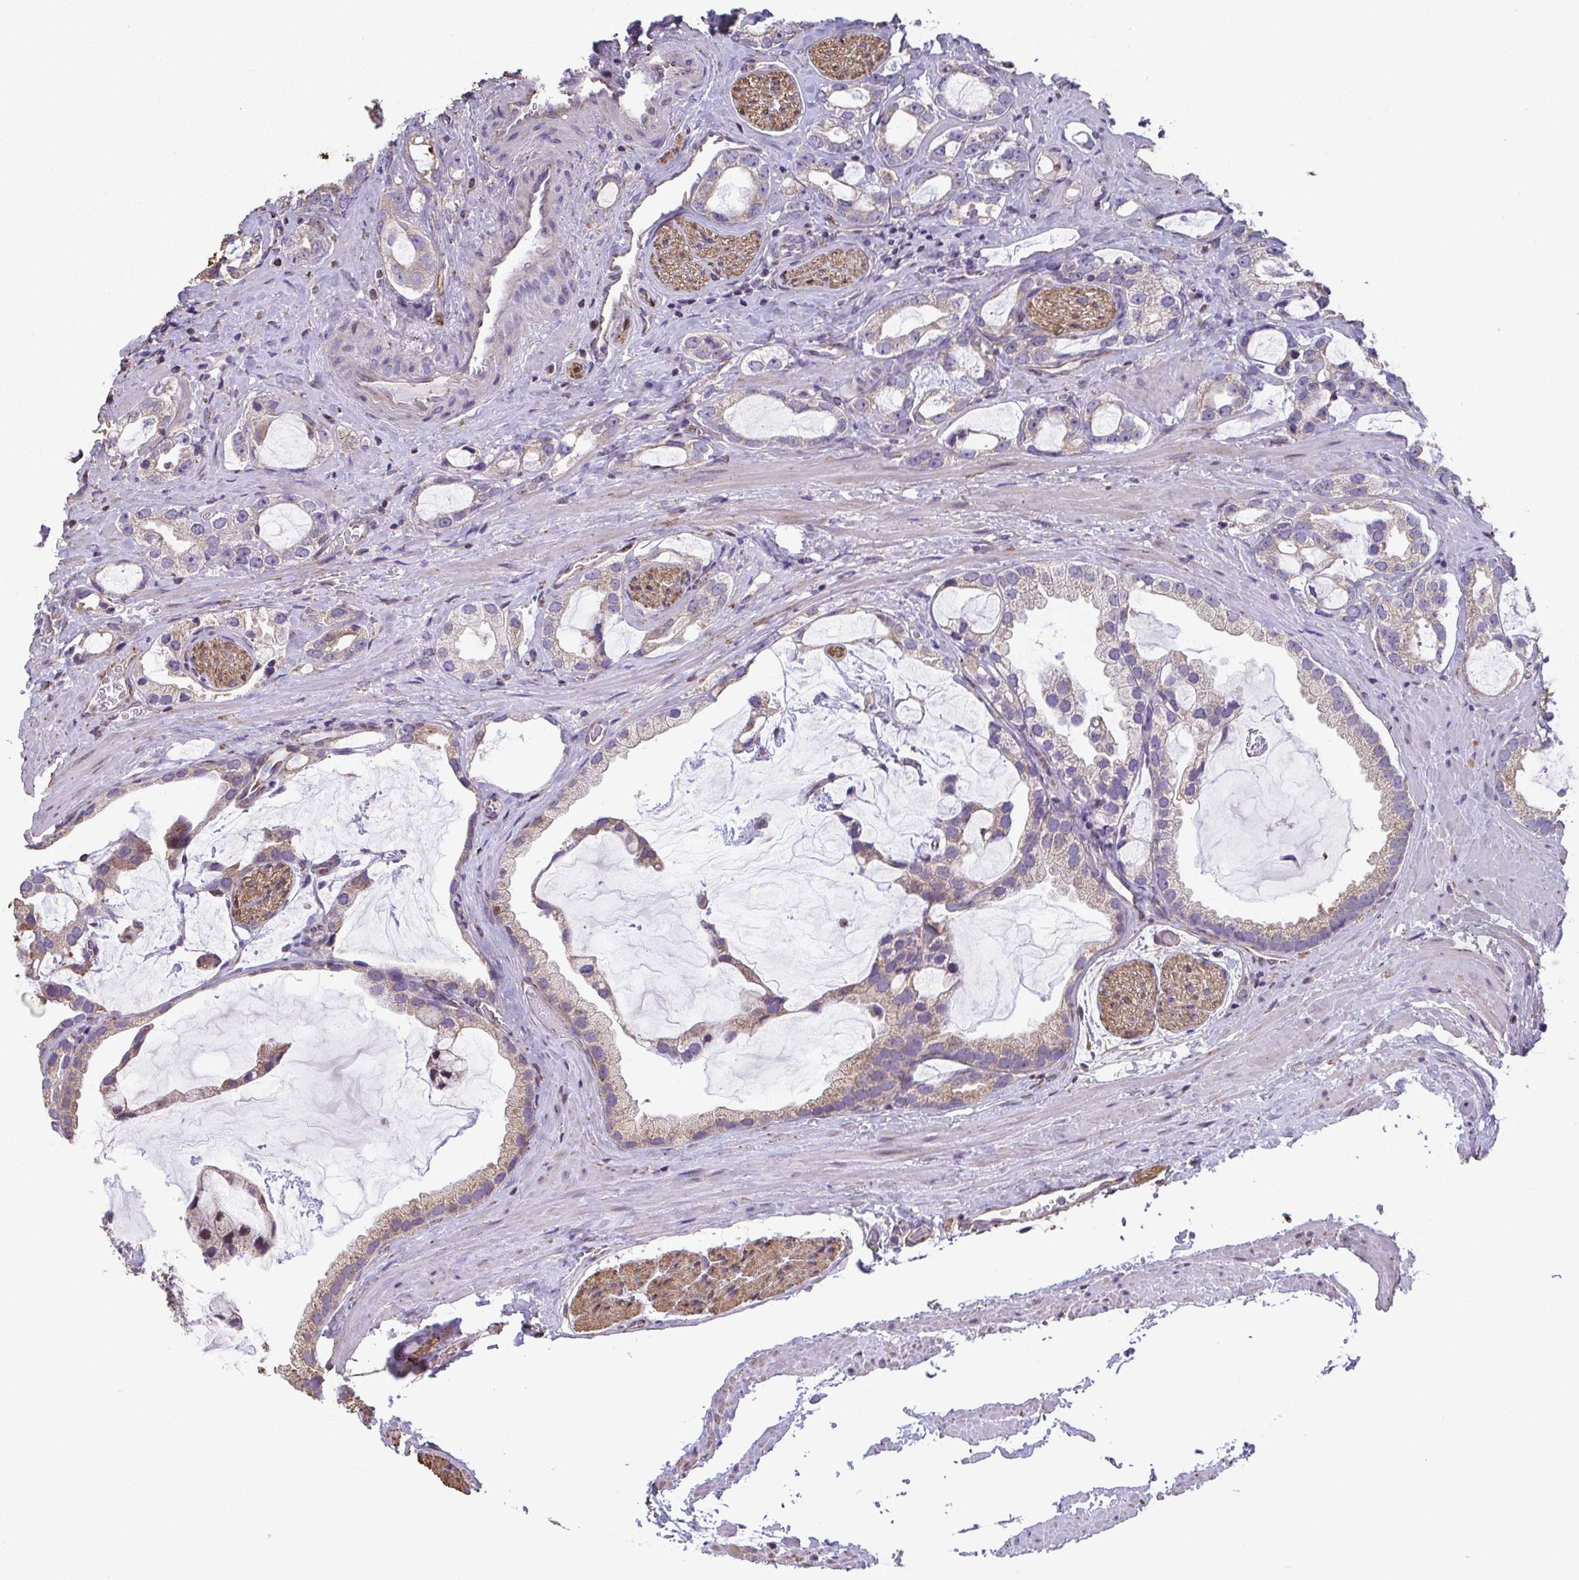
{"staining": {"intensity": "weak", "quantity": "<25%", "location": "cytoplasmic/membranous"}, "tissue": "prostate cancer", "cell_type": "Tumor cells", "image_type": "cancer", "snomed": [{"axis": "morphology", "description": "Adenocarcinoma, Medium grade"}, {"axis": "topography", "description": "Prostate"}], "caption": "Prostate cancer (medium-grade adenocarcinoma) stained for a protein using immunohistochemistry (IHC) demonstrates no staining tumor cells.", "gene": "RUNDC3B", "patient": {"sex": "male", "age": 57}}